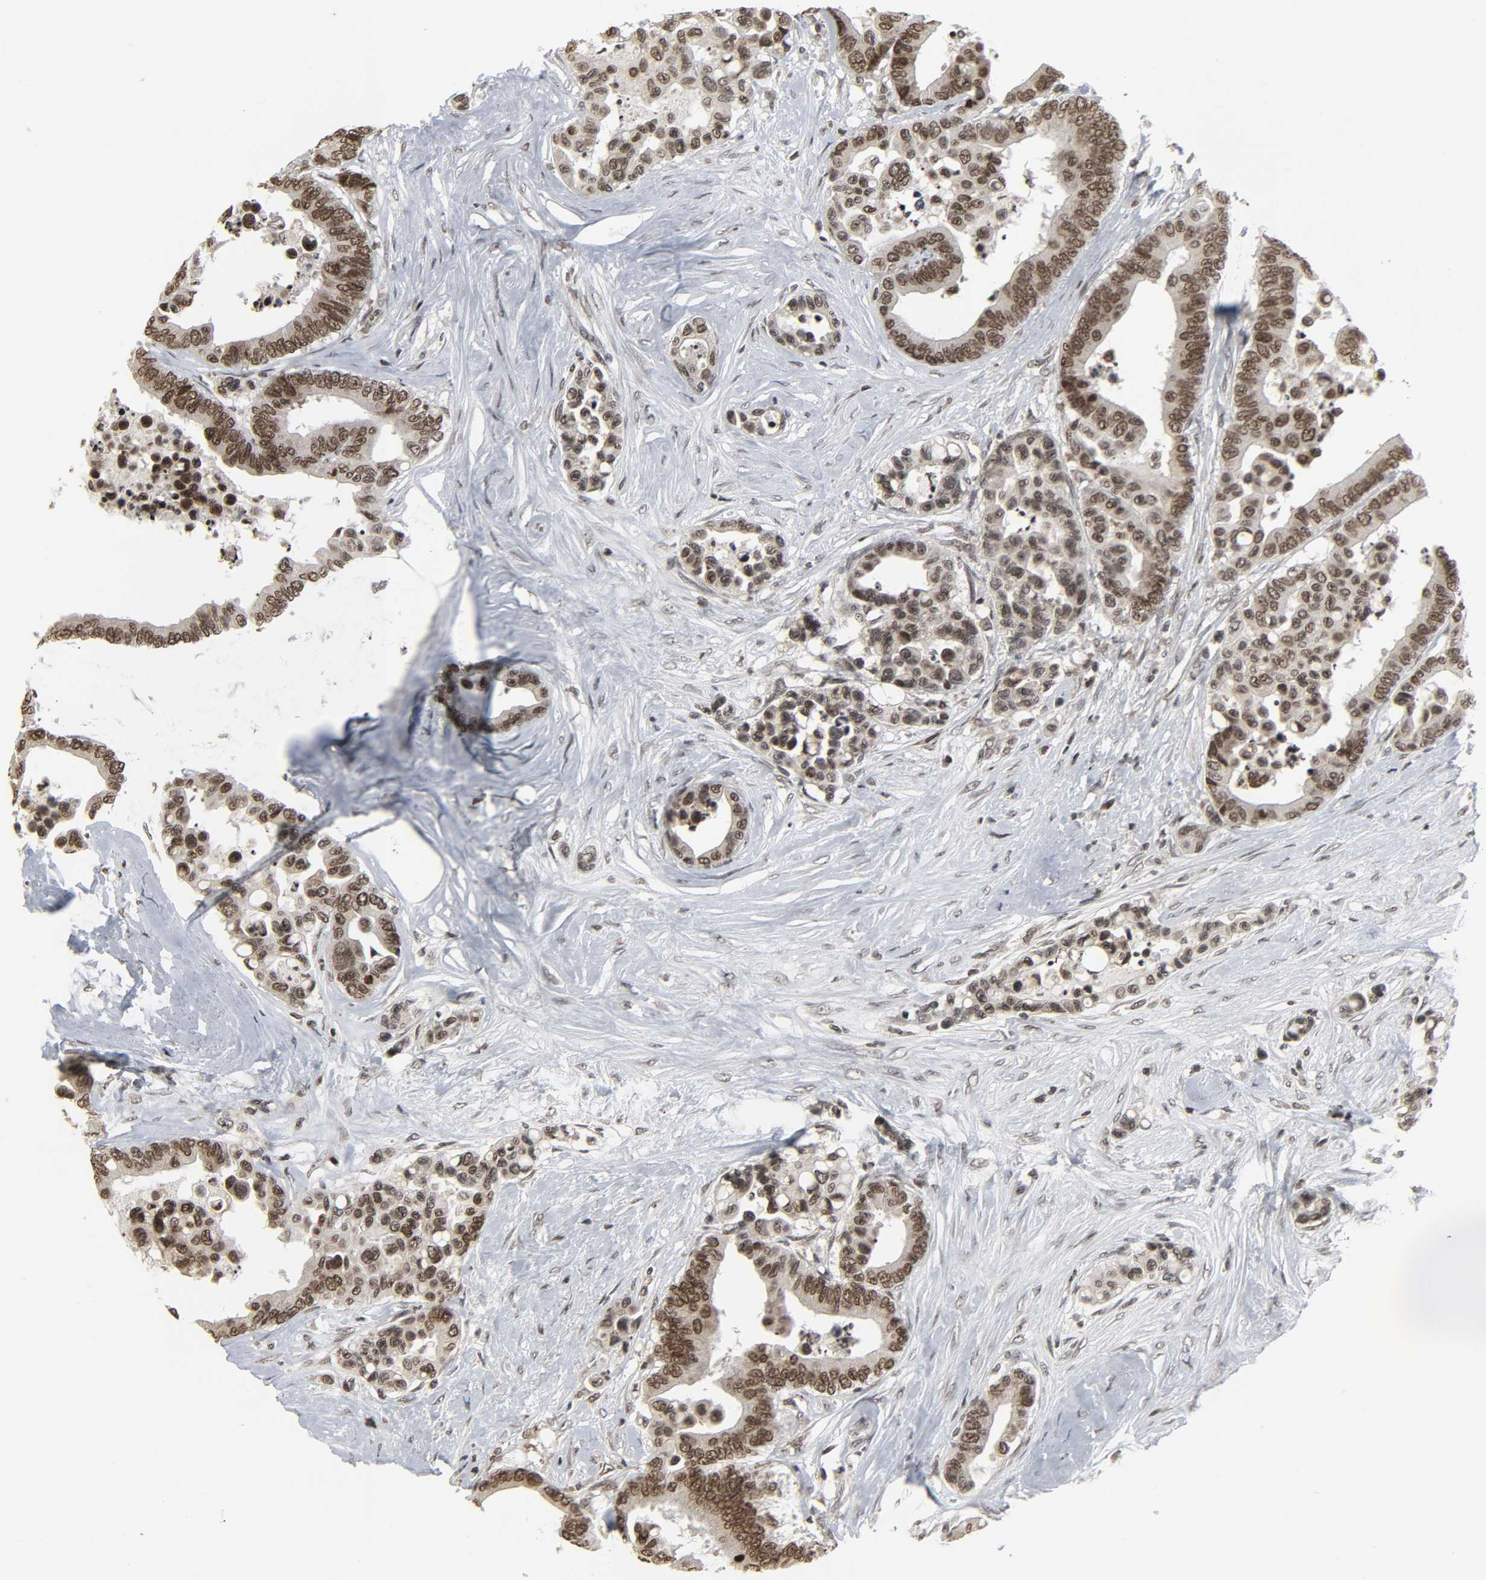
{"staining": {"intensity": "moderate", "quantity": "25%-75%", "location": "nuclear"}, "tissue": "colorectal cancer", "cell_type": "Tumor cells", "image_type": "cancer", "snomed": [{"axis": "morphology", "description": "Adenocarcinoma, NOS"}, {"axis": "topography", "description": "Colon"}], "caption": "Brown immunohistochemical staining in human adenocarcinoma (colorectal) demonstrates moderate nuclear staining in approximately 25%-75% of tumor cells.", "gene": "XRCC1", "patient": {"sex": "male", "age": 82}}